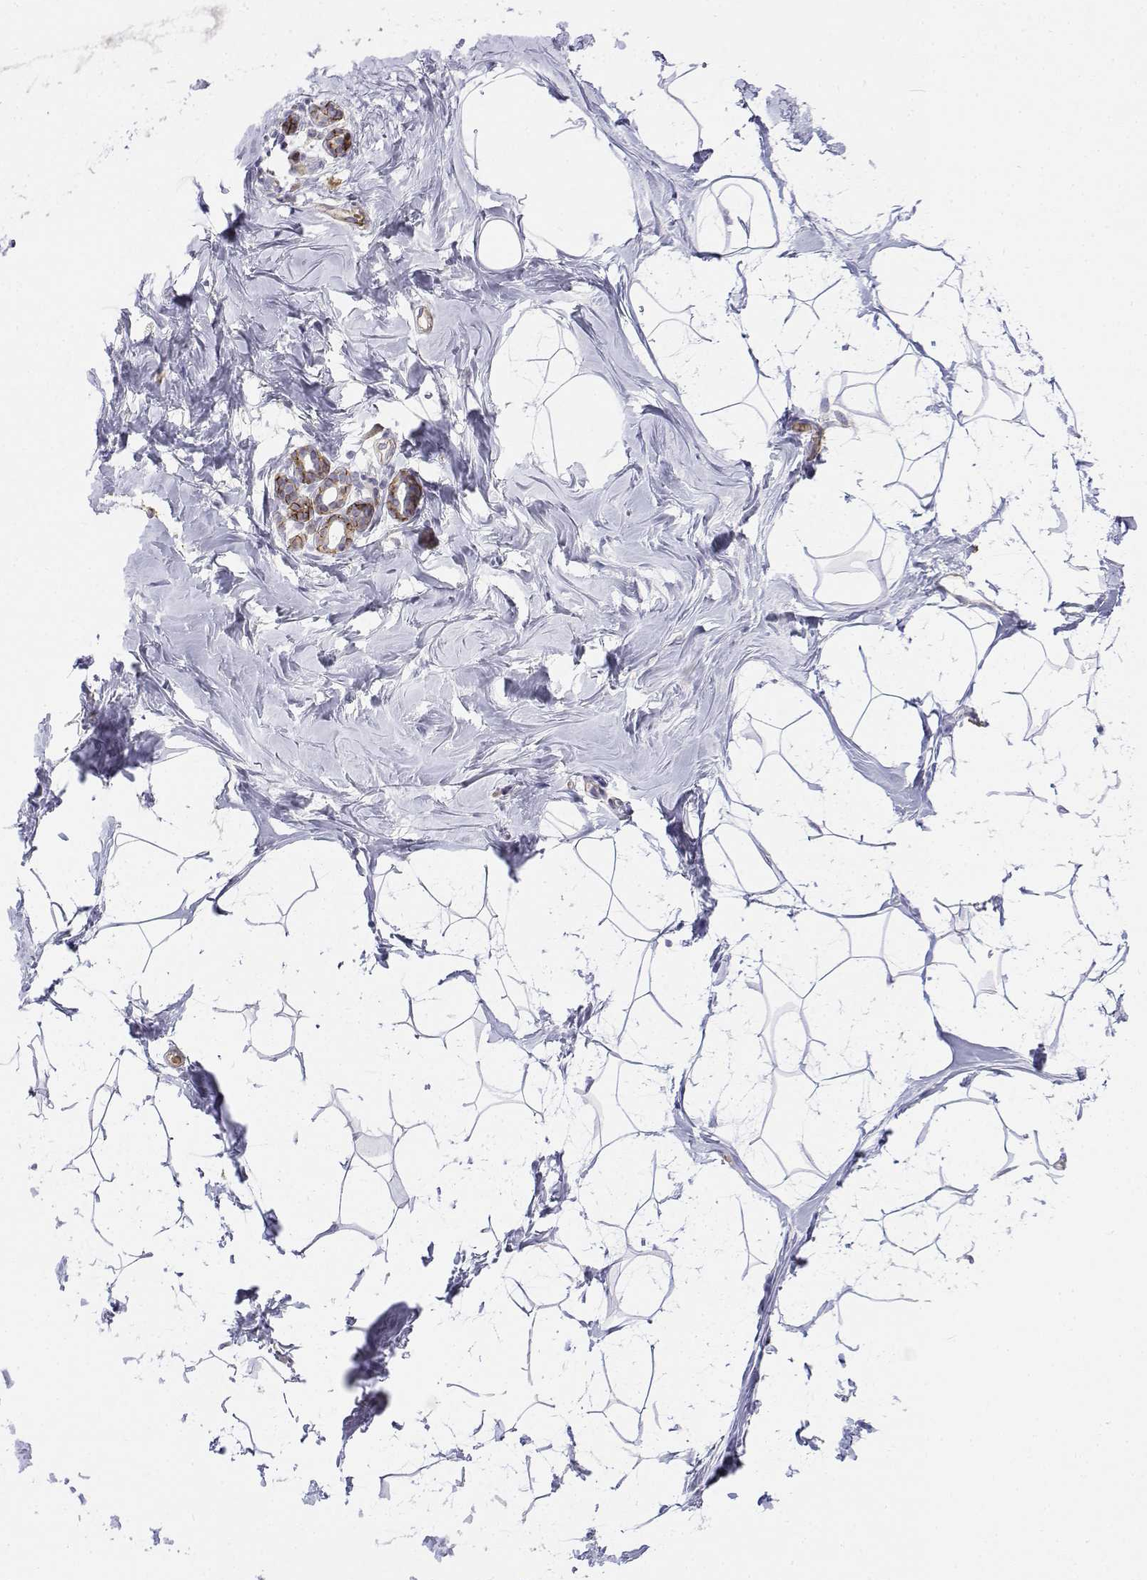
{"staining": {"intensity": "negative", "quantity": "none", "location": "none"}, "tissue": "breast", "cell_type": "Adipocytes", "image_type": "normal", "snomed": [{"axis": "morphology", "description": "Normal tissue, NOS"}, {"axis": "topography", "description": "Breast"}], "caption": "Adipocytes show no significant protein positivity in normal breast. (DAB IHC visualized using brightfield microscopy, high magnification).", "gene": "CADM1", "patient": {"sex": "female", "age": 32}}